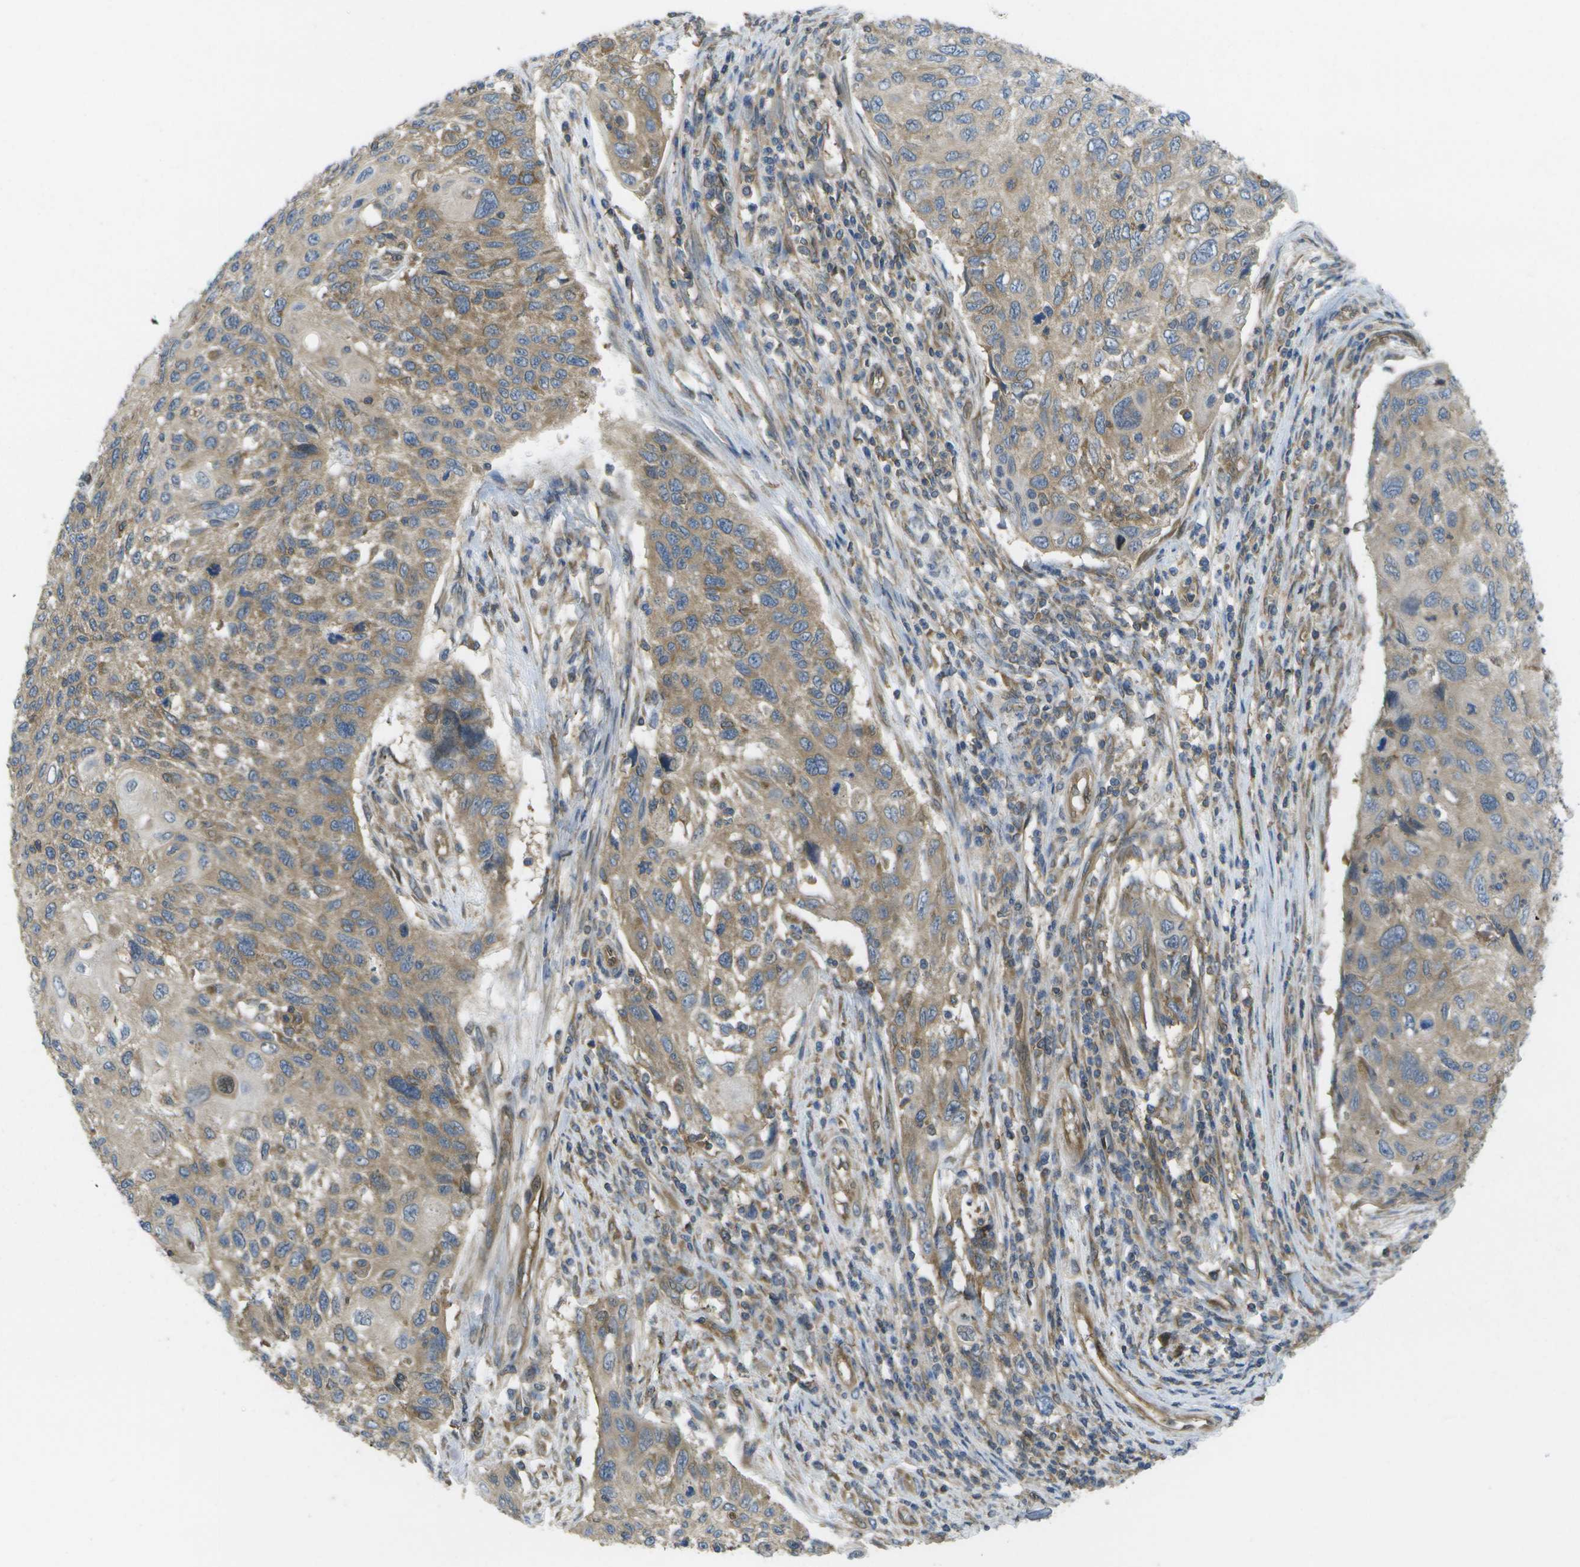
{"staining": {"intensity": "moderate", "quantity": "25%-75%", "location": "cytoplasmic/membranous"}, "tissue": "cervical cancer", "cell_type": "Tumor cells", "image_type": "cancer", "snomed": [{"axis": "morphology", "description": "Squamous cell carcinoma, NOS"}, {"axis": "topography", "description": "Cervix"}], "caption": "Protein staining demonstrates moderate cytoplasmic/membranous expression in approximately 25%-75% of tumor cells in cervical cancer. (Stains: DAB (3,3'-diaminobenzidine) in brown, nuclei in blue, Microscopy: brightfield microscopy at high magnification).", "gene": "DPM3", "patient": {"sex": "female", "age": 70}}